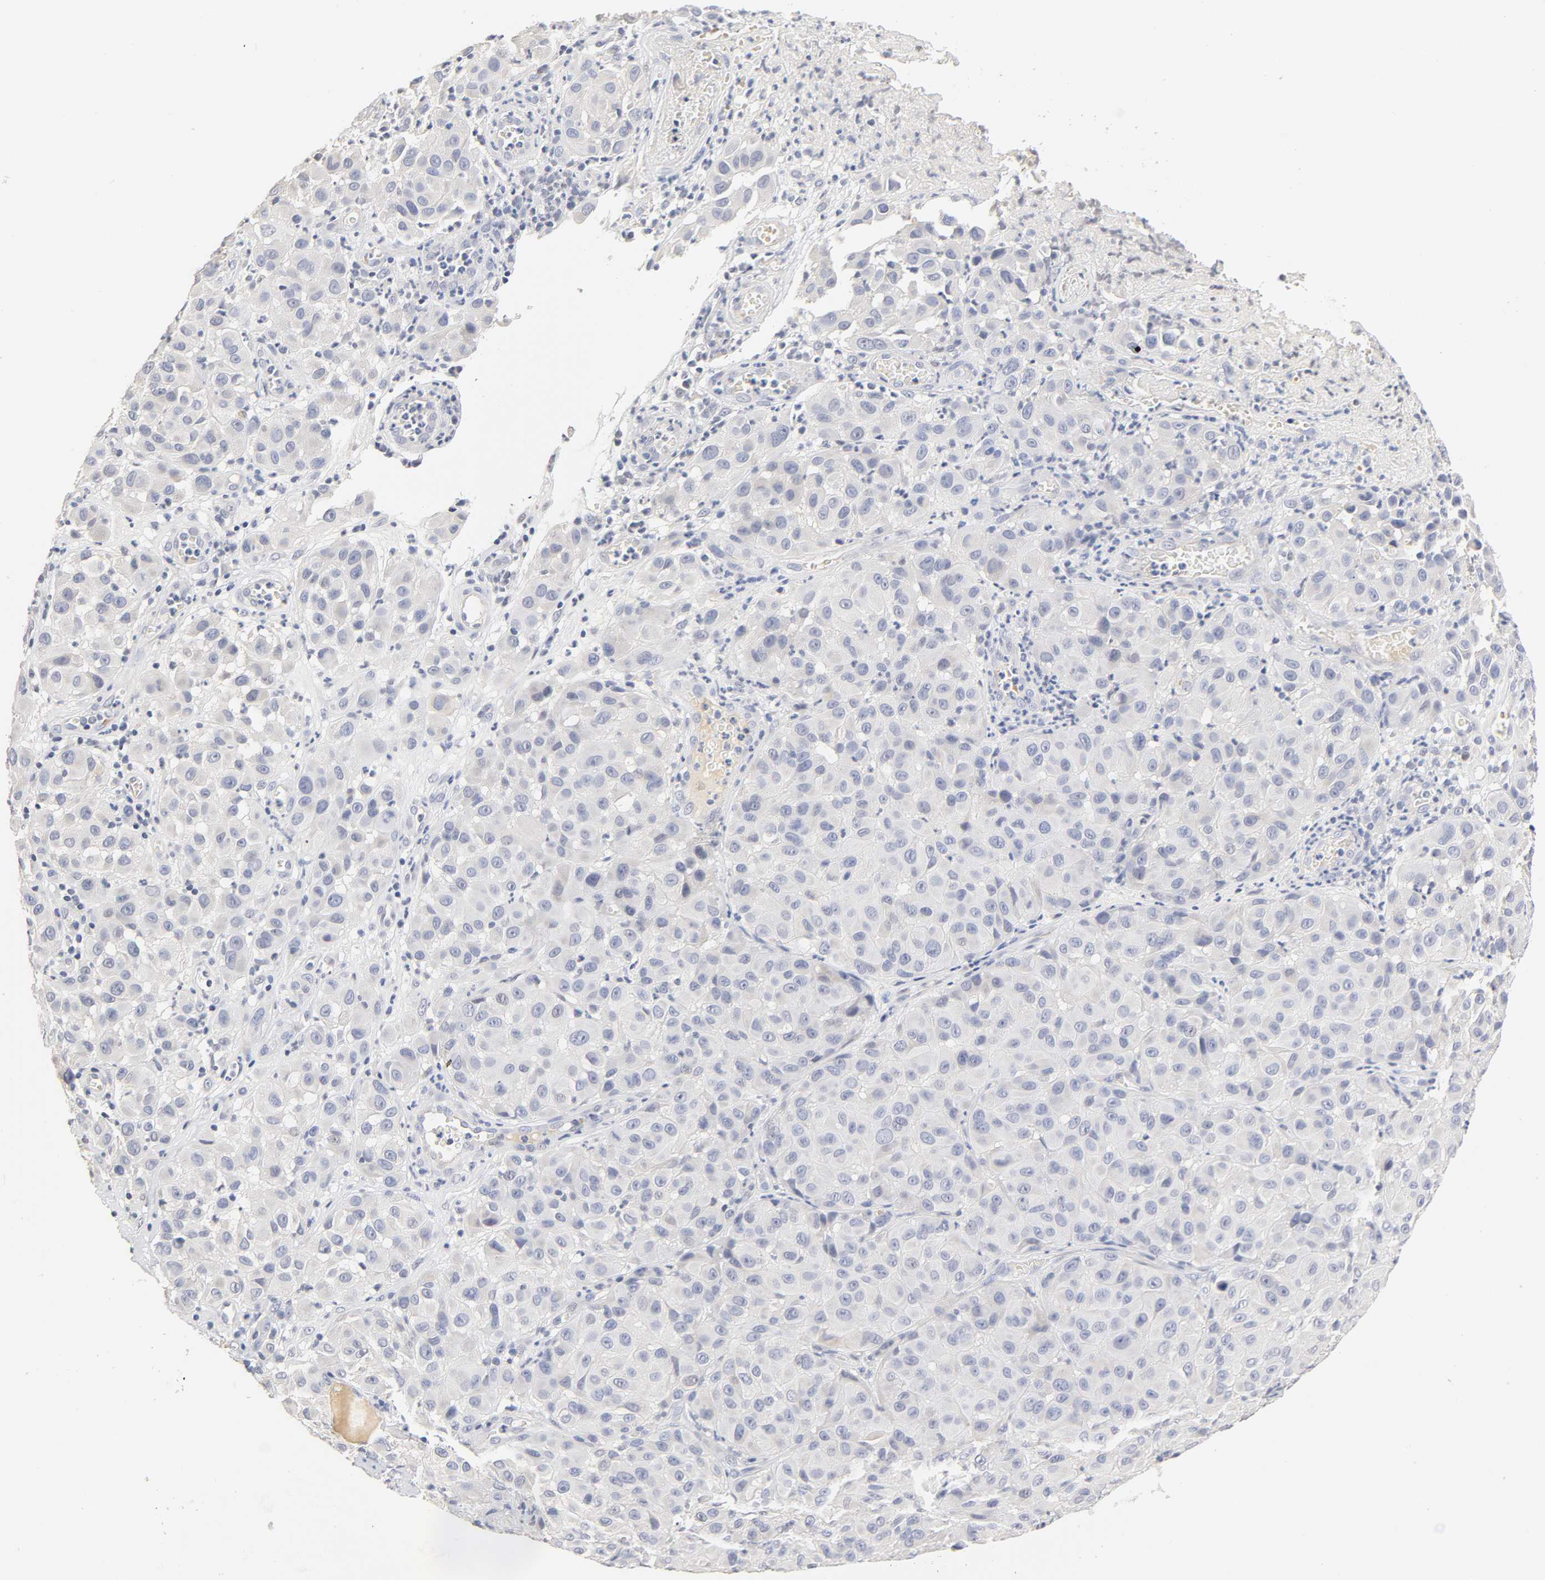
{"staining": {"intensity": "negative", "quantity": "none", "location": "none"}, "tissue": "melanoma", "cell_type": "Tumor cells", "image_type": "cancer", "snomed": [{"axis": "morphology", "description": "Malignant melanoma, NOS"}, {"axis": "topography", "description": "Skin"}], "caption": "Tumor cells are negative for protein expression in human malignant melanoma.", "gene": "OVOL1", "patient": {"sex": "female", "age": 21}}